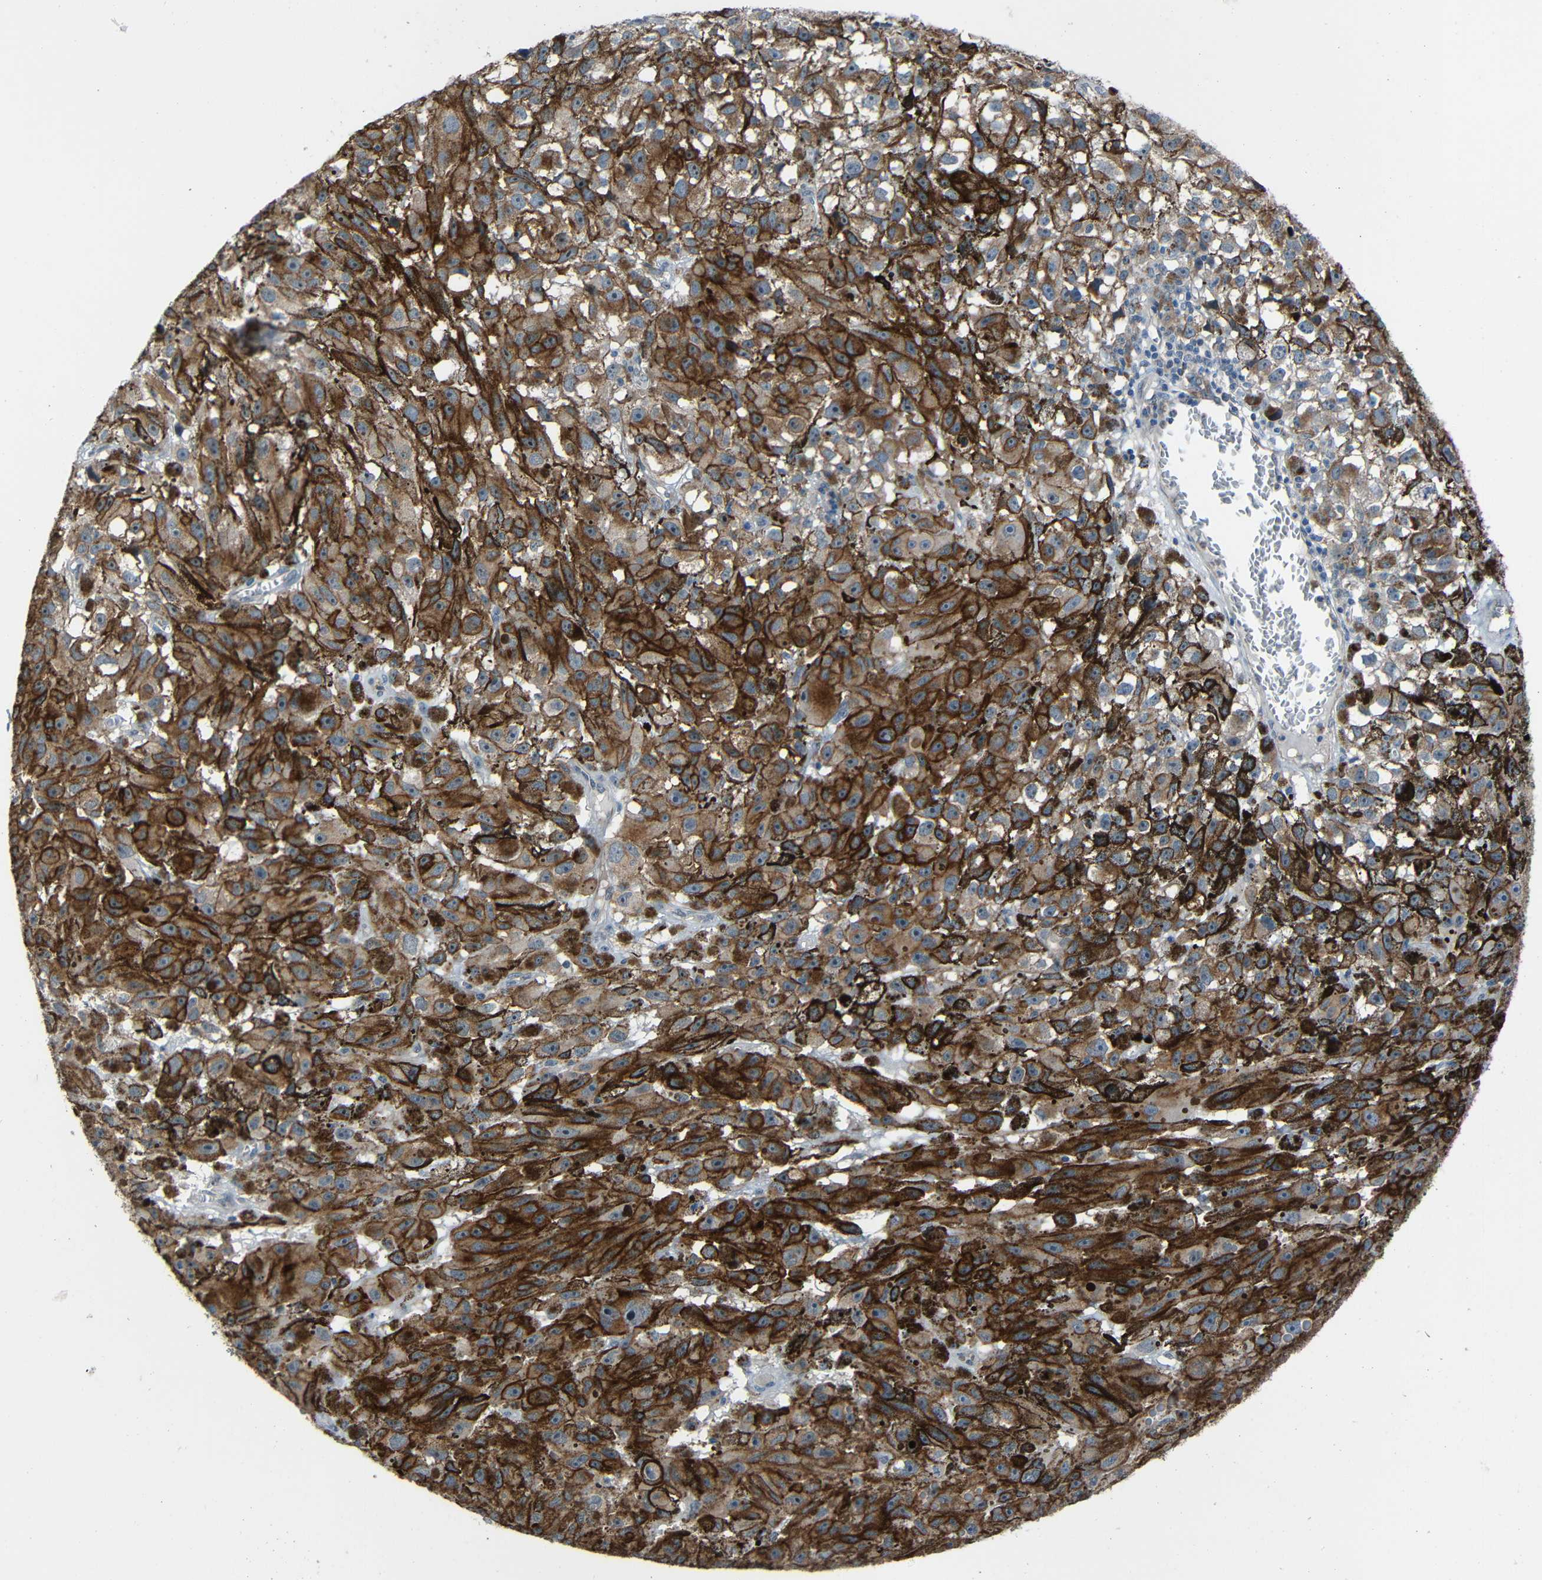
{"staining": {"intensity": "moderate", "quantity": ">75%", "location": "cytoplasmic/membranous,nuclear"}, "tissue": "melanoma", "cell_type": "Tumor cells", "image_type": "cancer", "snomed": [{"axis": "morphology", "description": "Malignant melanoma, NOS"}, {"axis": "topography", "description": "Skin"}], "caption": "About >75% of tumor cells in malignant melanoma display moderate cytoplasmic/membranous and nuclear protein expression as visualized by brown immunohistochemical staining.", "gene": "DNAJC5", "patient": {"sex": "female", "age": 104}}